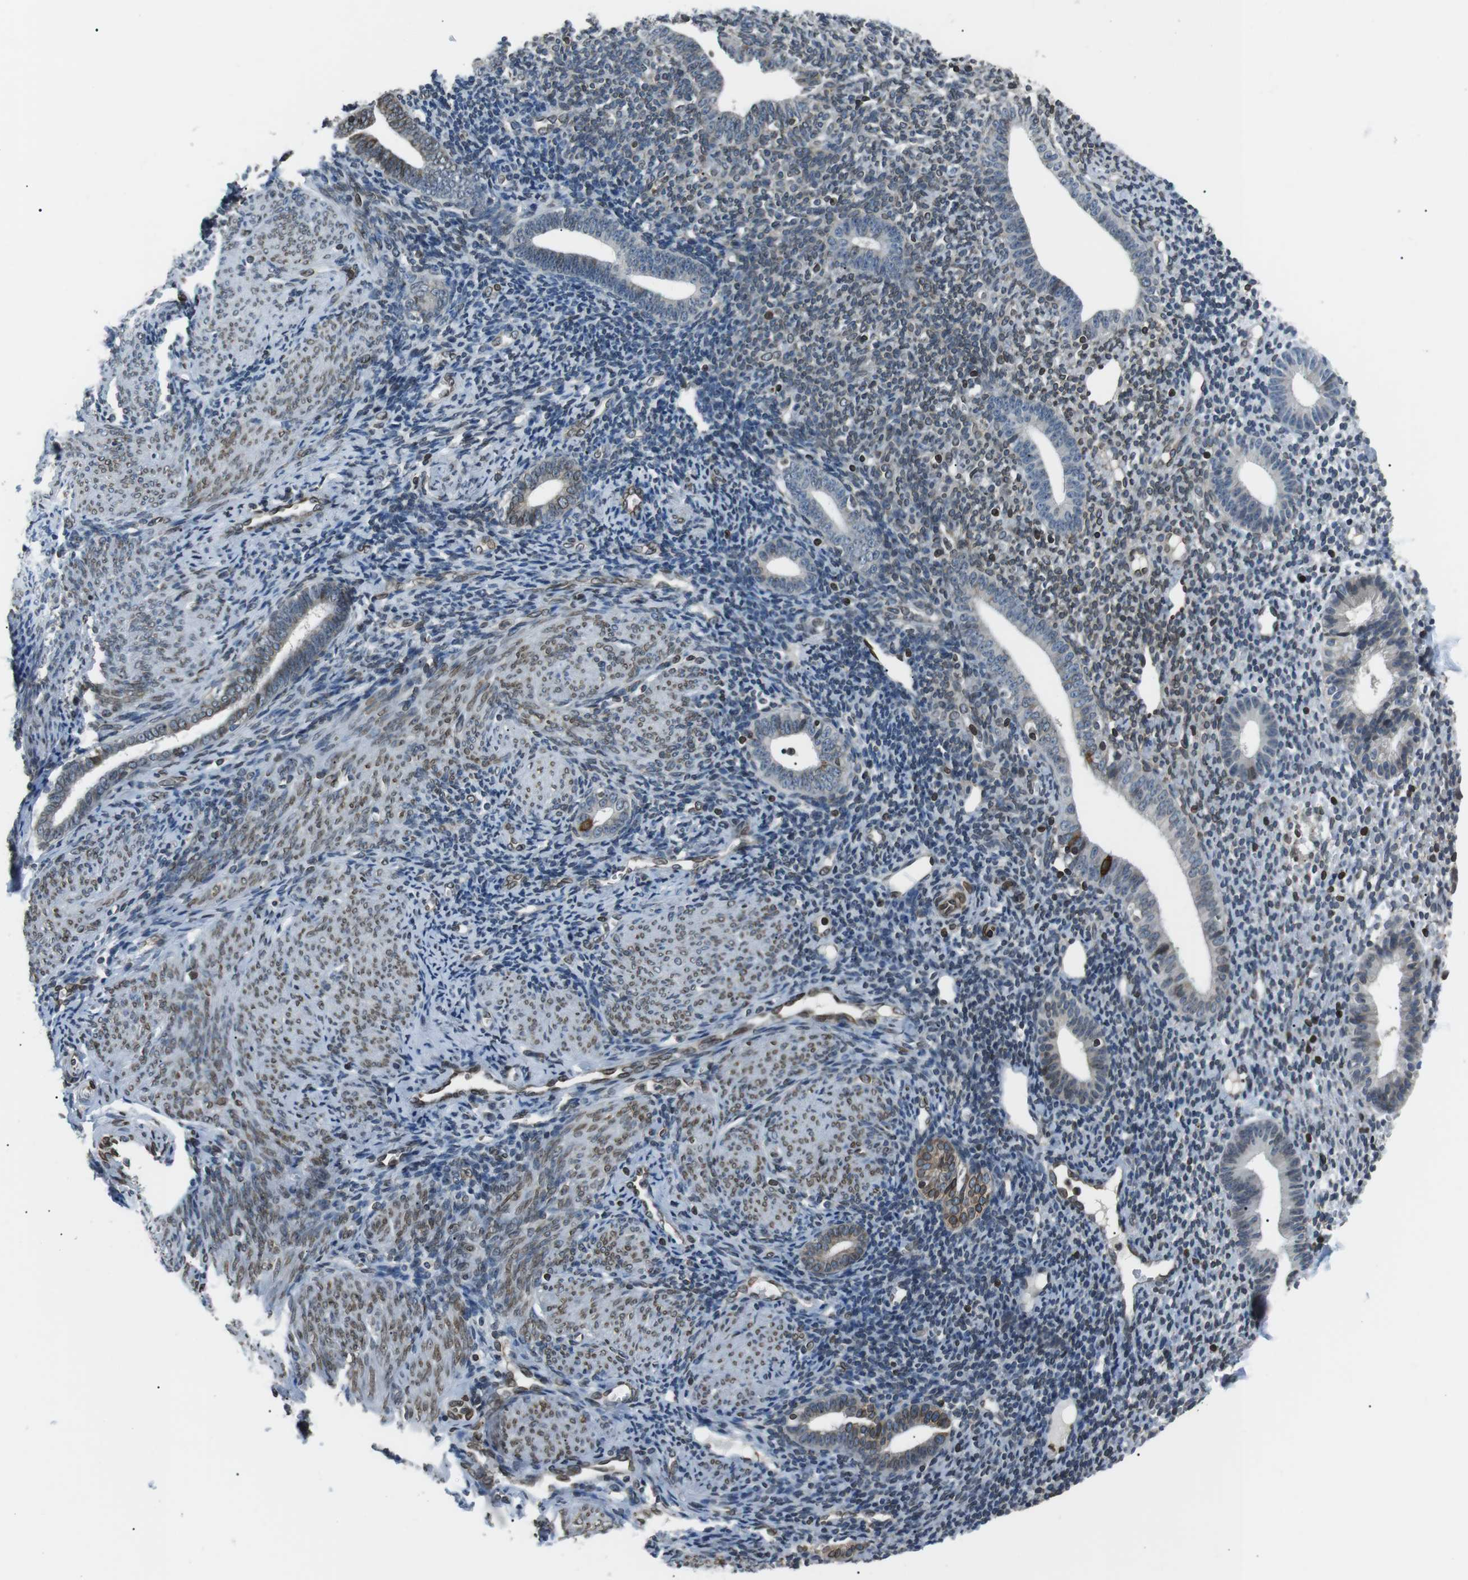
{"staining": {"intensity": "negative", "quantity": "none", "location": "none"}, "tissue": "endometrium", "cell_type": "Cells in endometrial stroma", "image_type": "normal", "snomed": [{"axis": "morphology", "description": "Normal tissue, NOS"}, {"axis": "topography", "description": "Endometrium"}], "caption": "Photomicrograph shows no significant protein positivity in cells in endometrial stroma of benign endometrium.", "gene": "TMX4", "patient": {"sex": "female", "age": 50}}